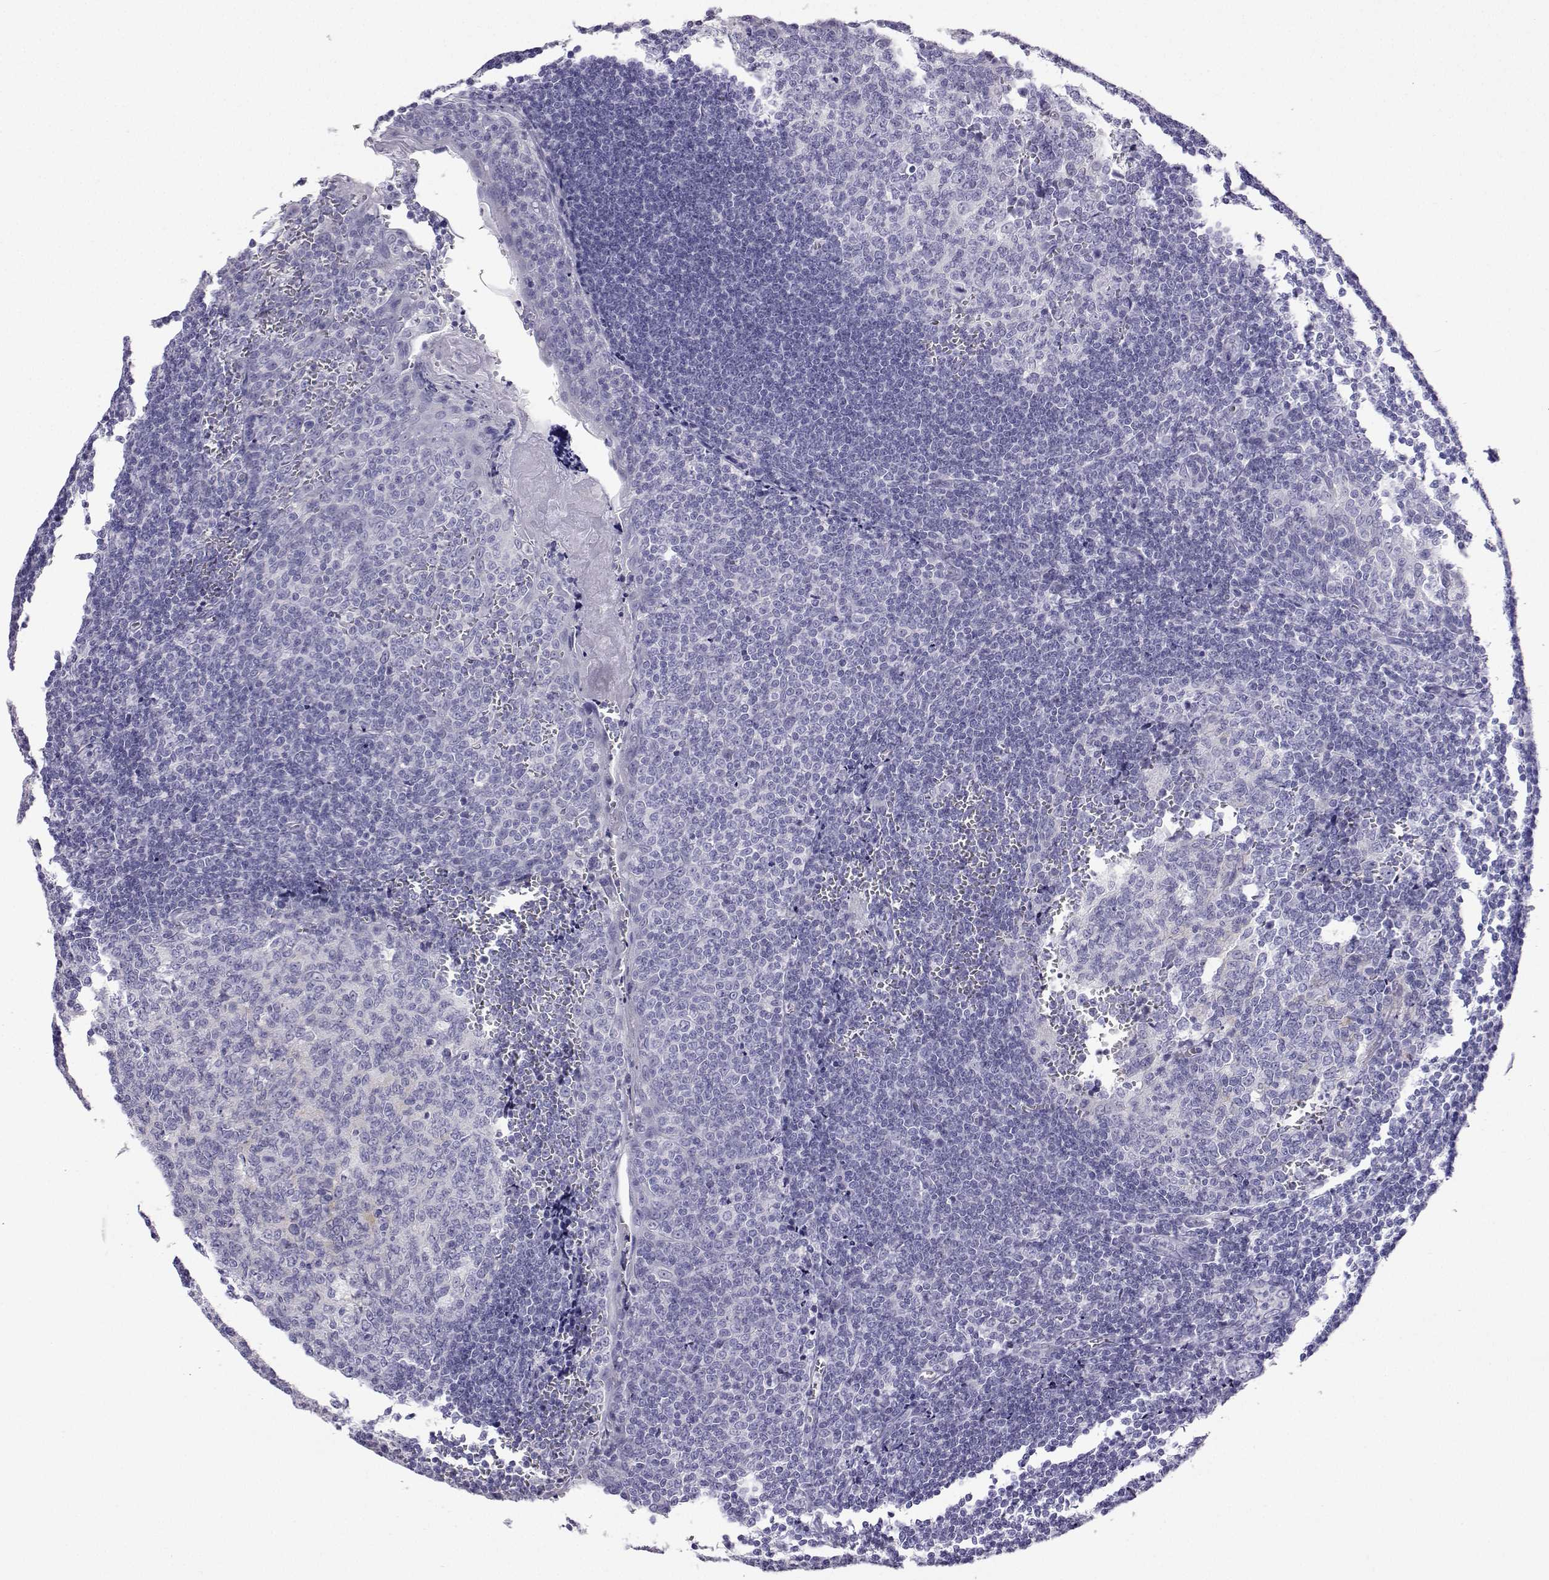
{"staining": {"intensity": "negative", "quantity": "none", "location": "none"}, "tissue": "tonsil", "cell_type": "Germinal center cells", "image_type": "normal", "snomed": [{"axis": "morphology", "description": "Normal tissue, NOS"}, {"axis": "morphology", "description": "Inflammation, NOS"}, {"axis": "topography", "description": "Tonsil"}], "caption": "The histopathology image reveals no staining of germinal center cells in normal tonsil. Nuclei are stained in blue.", "gene": "PLIN4", "patient": {"sex": "female", "age": 31}}